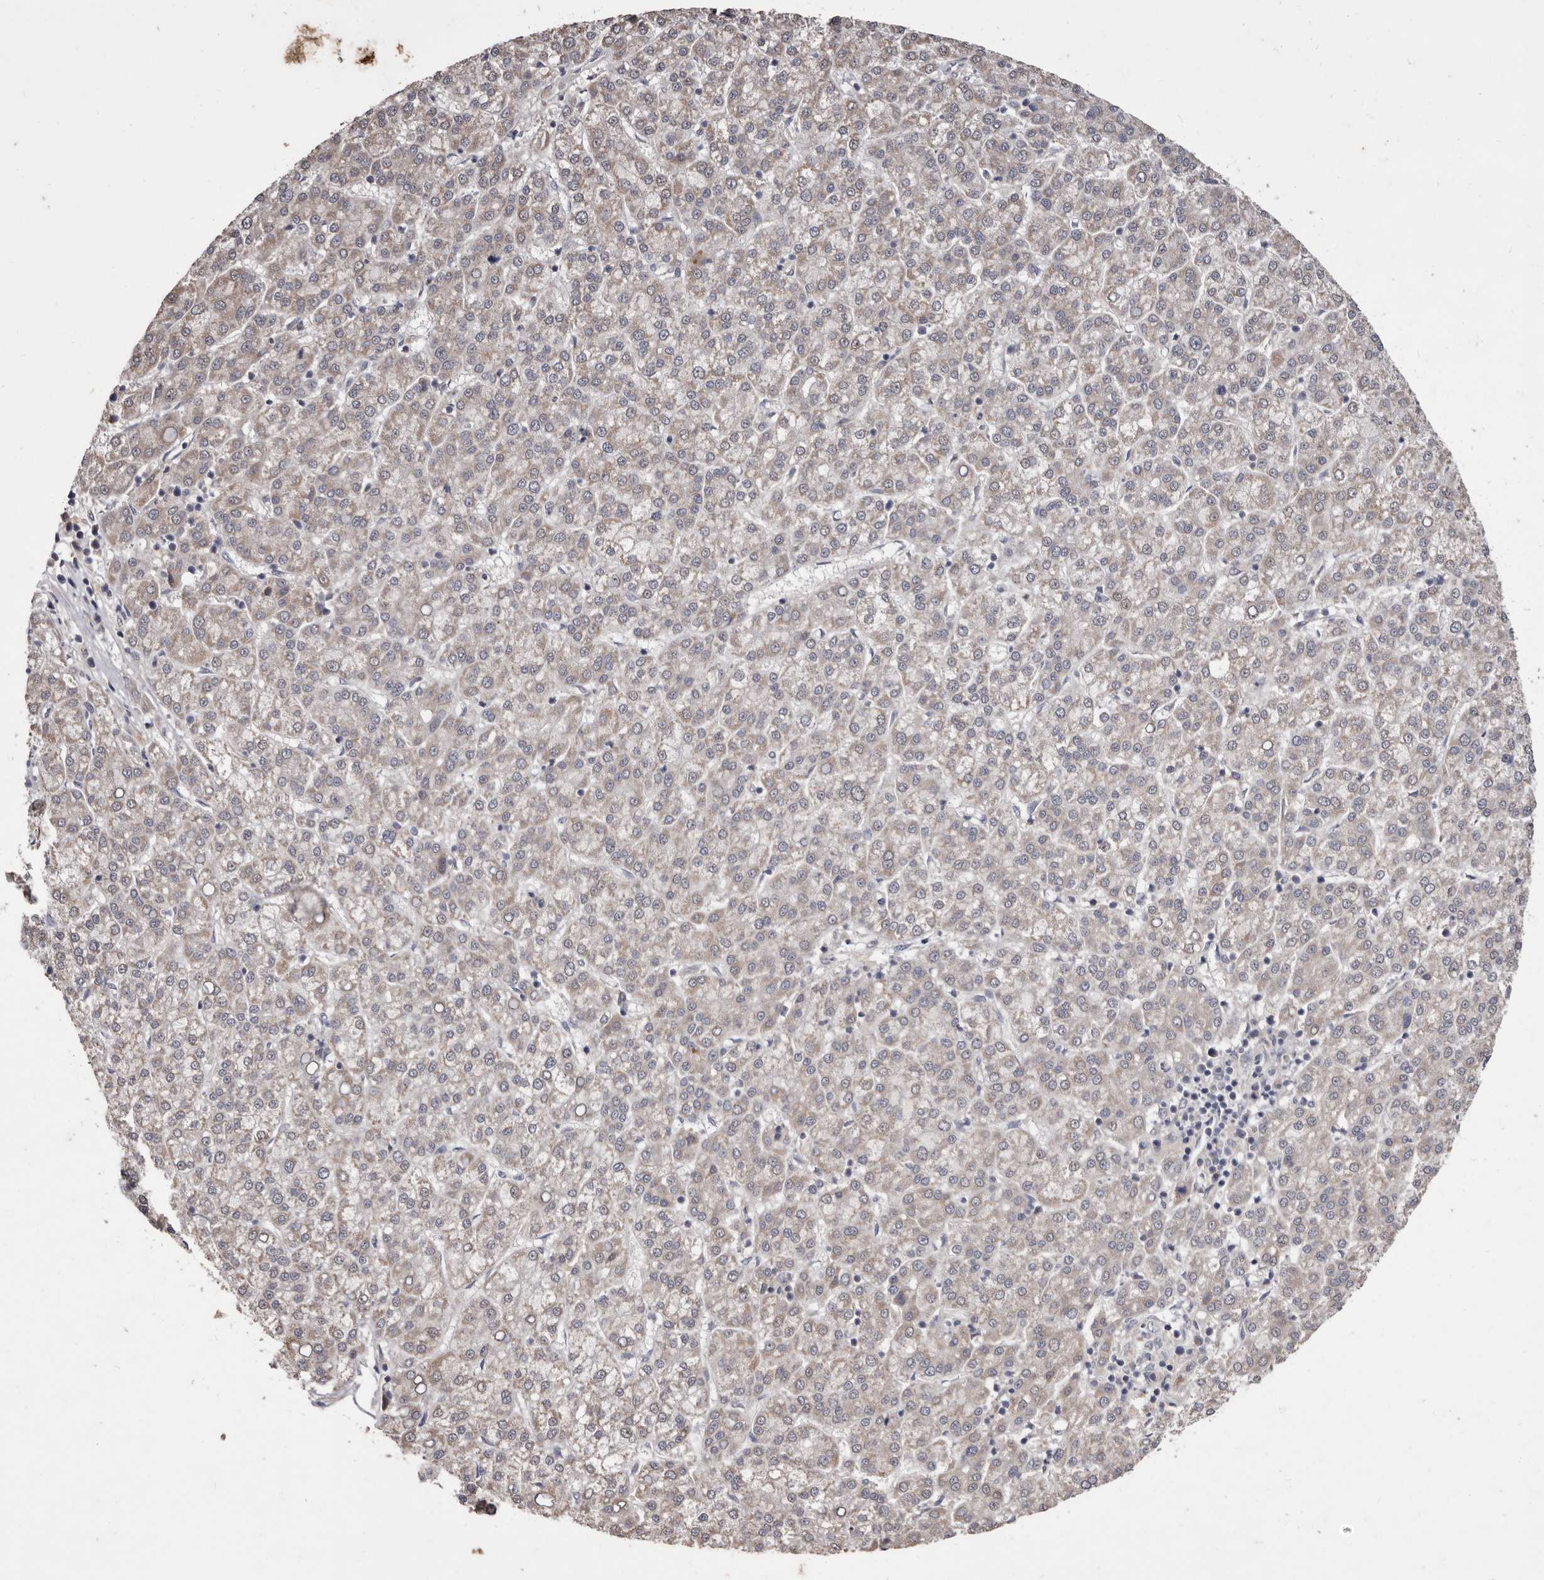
{"staining": {"intensity": "weak", "quantity": "<25%", "location": "cytoplasmic/membranous"}, "tissue": "liver cancer", "cell_type": "Tumor cells", "image_type": "cancer", "snomed": [{"axis": "morphology", "description": "Carcinoma, Hepatocellular, NOS"}, {"axis": "topography", "description": "Liver"}], "caption": "There is no significant staining in tumor cells of hepatocellular carcinoma (liver).", "gene": "FLAD1", "patient": {"sex": "female", "age": 58}}